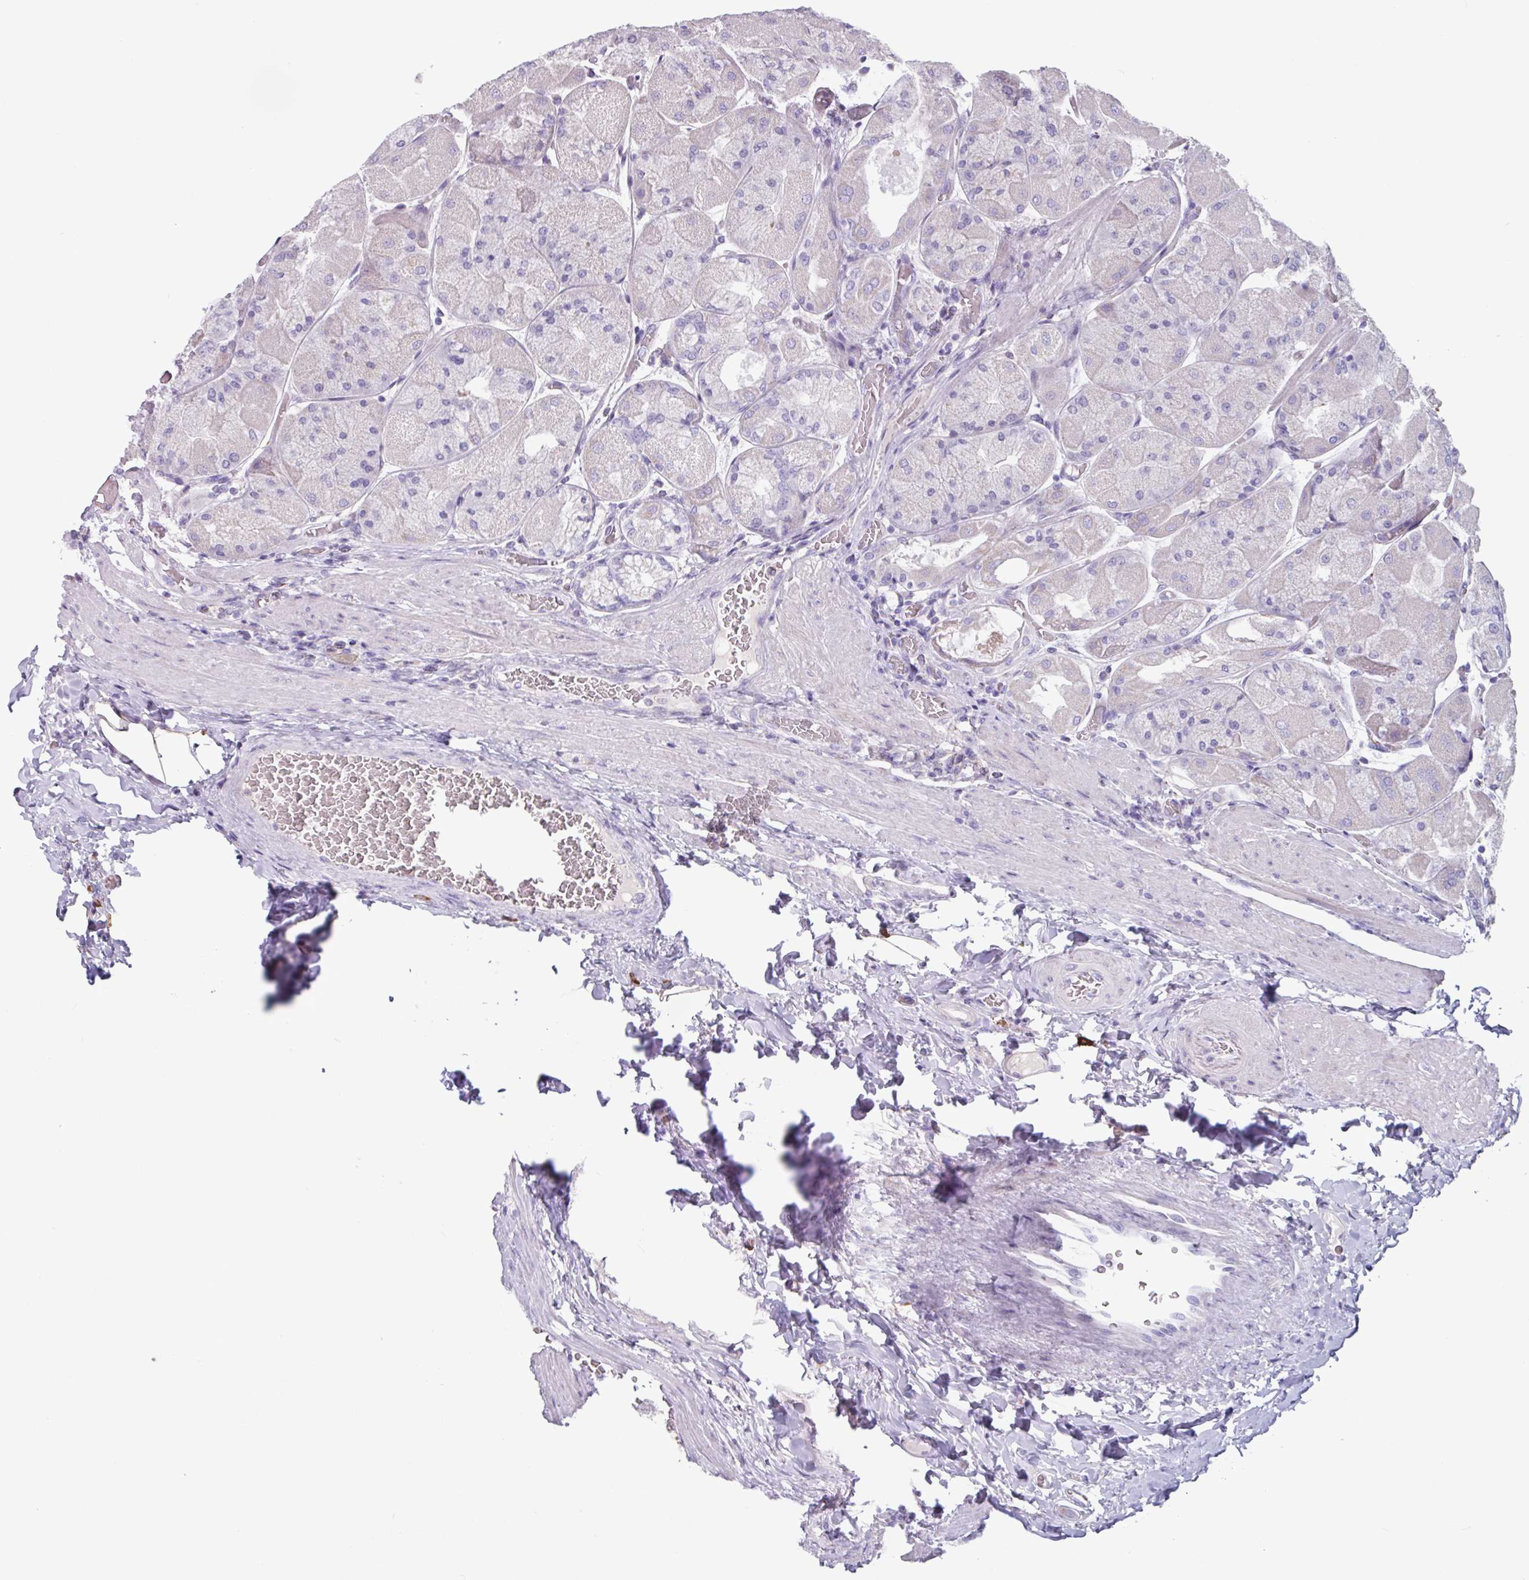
{"staining": {"intensity": "moderate", "quantity": "<25%", "location": "cytoplasmic/membranous"}, "tissue": "stomach", "cell_type": "Glandular cells", "image_type": "normal", "snomed": [{"axis": "morphology", "description": "Normal tissue, NOS"}, {"axis": "topography", "description": "Stomach"}], "caption": "Immunohistochemistry (DAB (3,3'-diaminobenzidine)) staining of normal stomach reveals moderate cytoplasmic/membranous protein staining in approximately <25% of glandular cells.", "gene": "ADGRE1", "patient": {"sex": "female", "age": 61}}